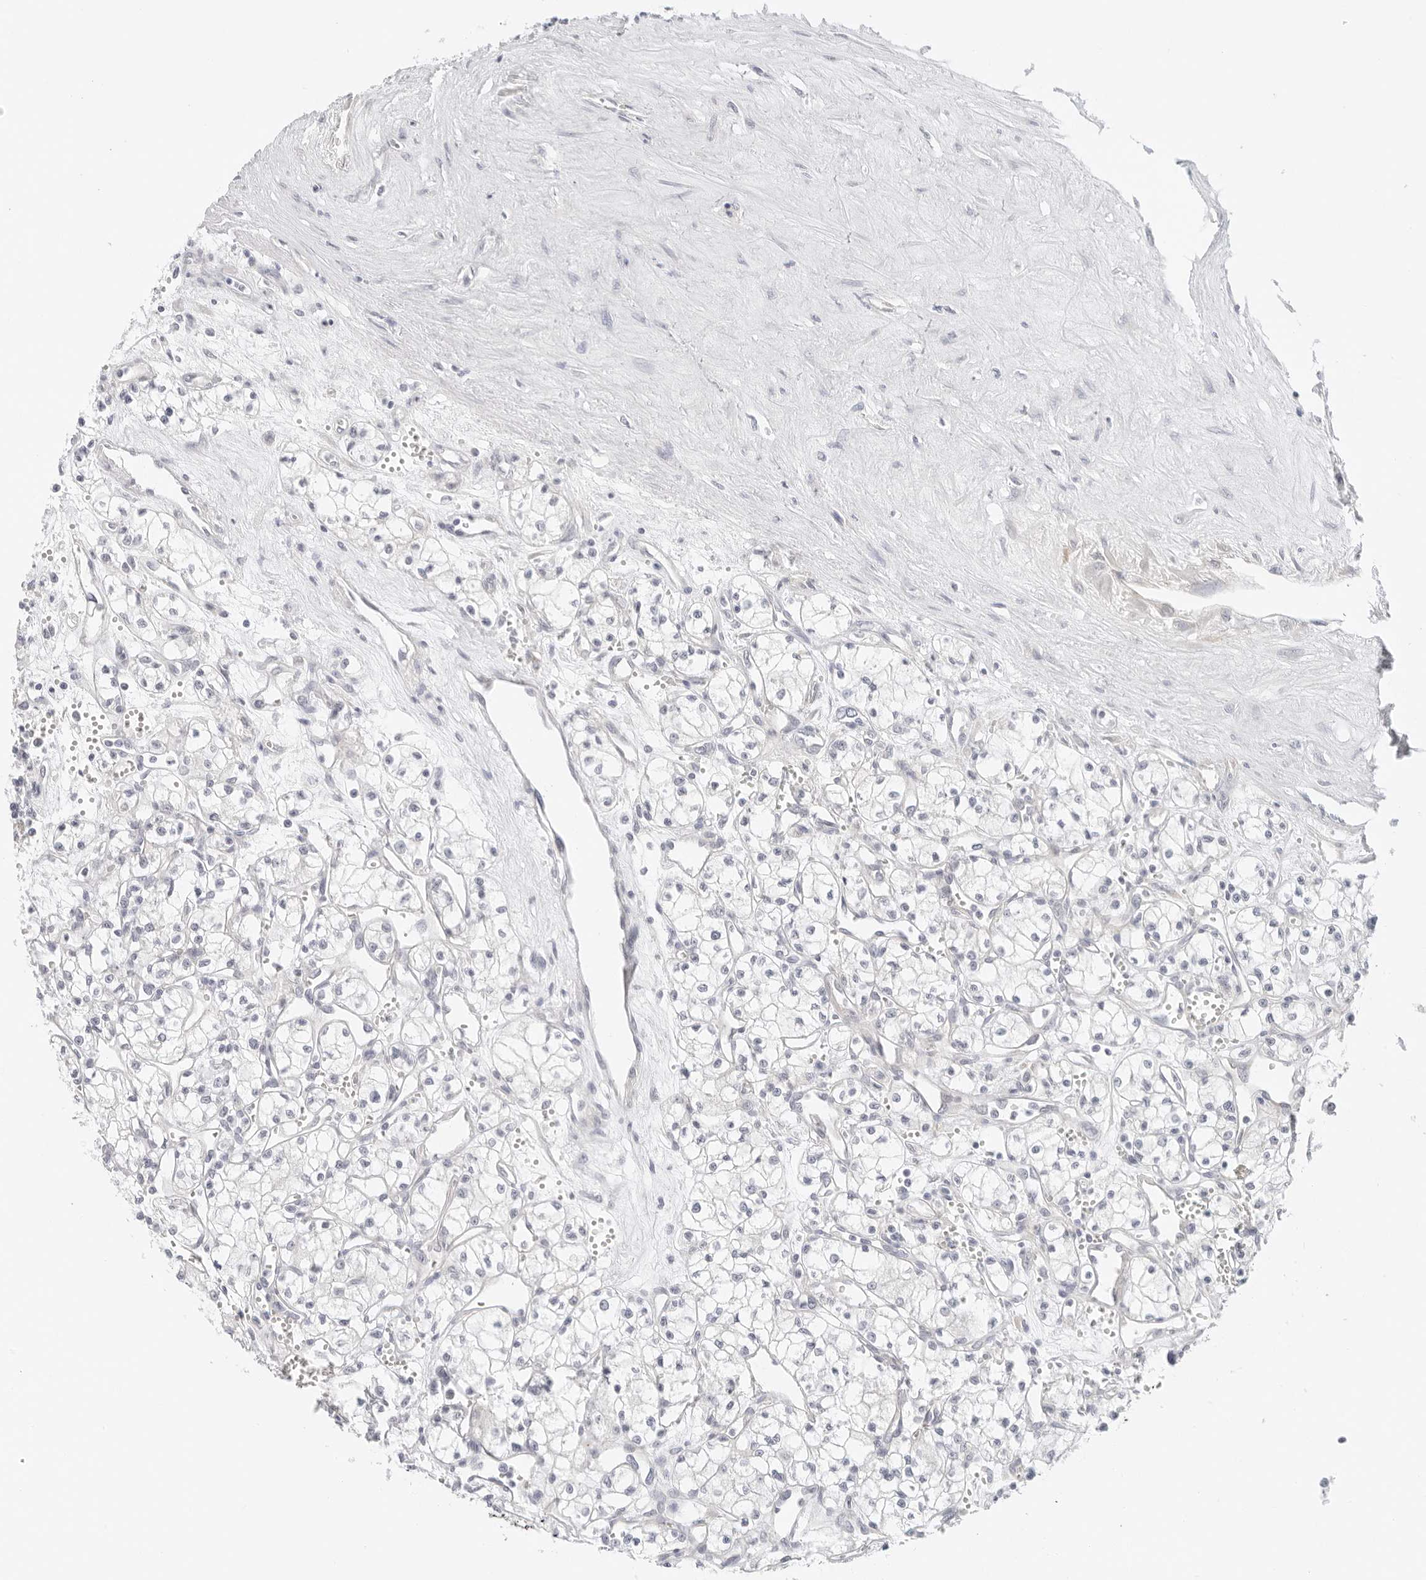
{"staining": {"intensity": "negative", "quantity": "none", "location": "none"}, "tissue": "renal cancer", "cell_type": "Tumor cells", "image_type": "cancer", "snomed": [{"axis": "morphology", "description": "Adenocarcinoma, NOS"}, {"axis": "topography", "description": "Kidney"}], "caption": "Immunohistochemistry image of human renal cancer stained for a protein (brown), which exhibits no staining in tumor cells.", "gene": "RC3H1", "patient": {"sex": "male", "age": 59}}